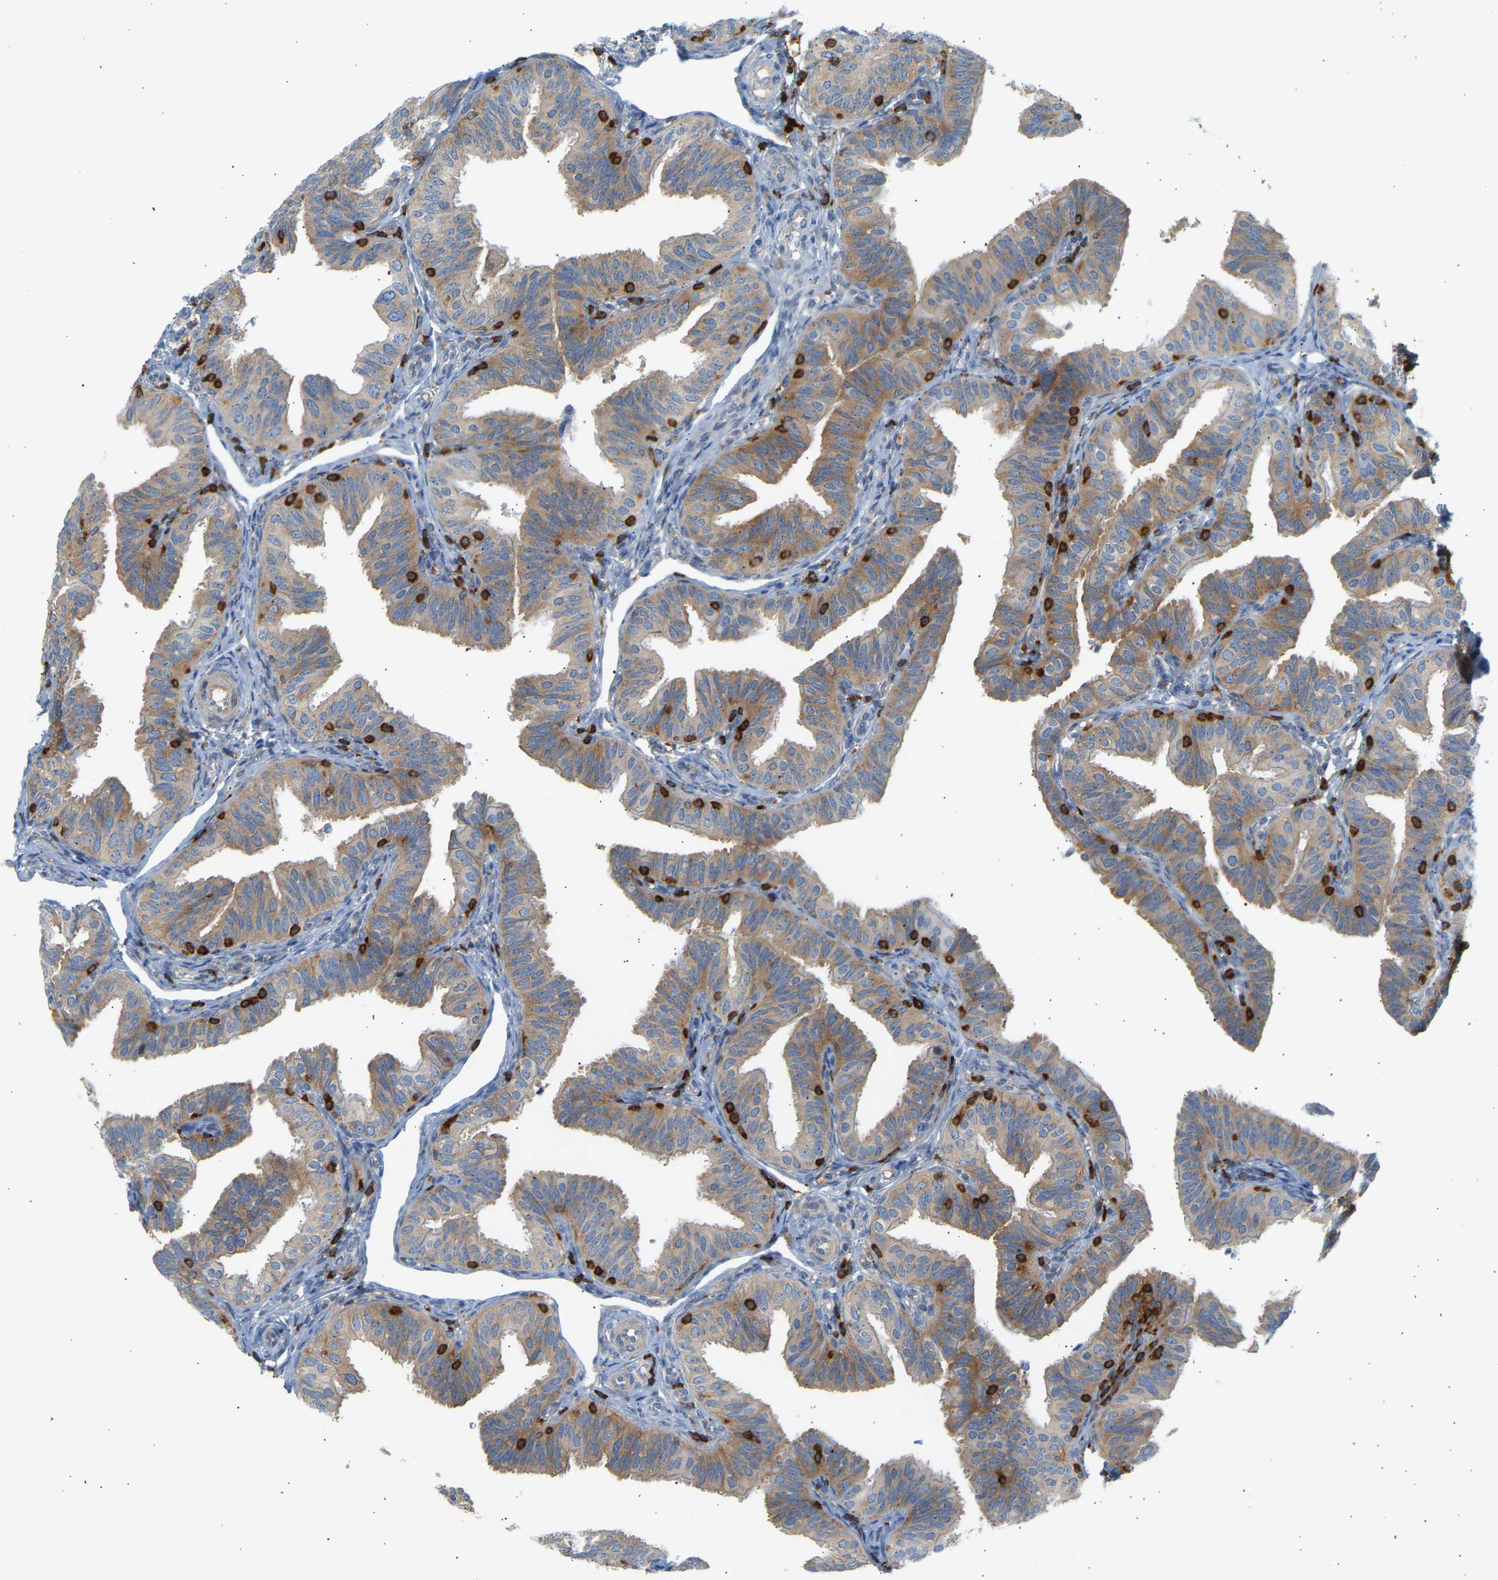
{"staining": {"intensity": "moderate", "quantity": "25%-75%", "location": "cytoplasmic/membranous"}, "tissue": "fallopian tube", "cell_type": "Glandular cells", "image_type": "normal", "snomed": [{"axis": "morphology", "description": "Normal tissue, NOS"}, {"axis": "topography", "description": "Fallopian tube"}], "caption": "IHC staining of normal fallopian tube, which demonstrates medium levels of moderate cytoplasmic/membranous expression in approximately 25%-75% of glandular cells indicating moderate cytoplasmic/membranous protein positivity. The staining was performed using DAB (3,3'-diaminobenzidine) (brown) for protein detection and nuclei were counterstained in hematoxylin (blue).", "gene": "FNBP1", "patient": {"sex": "female", "age": 35}}